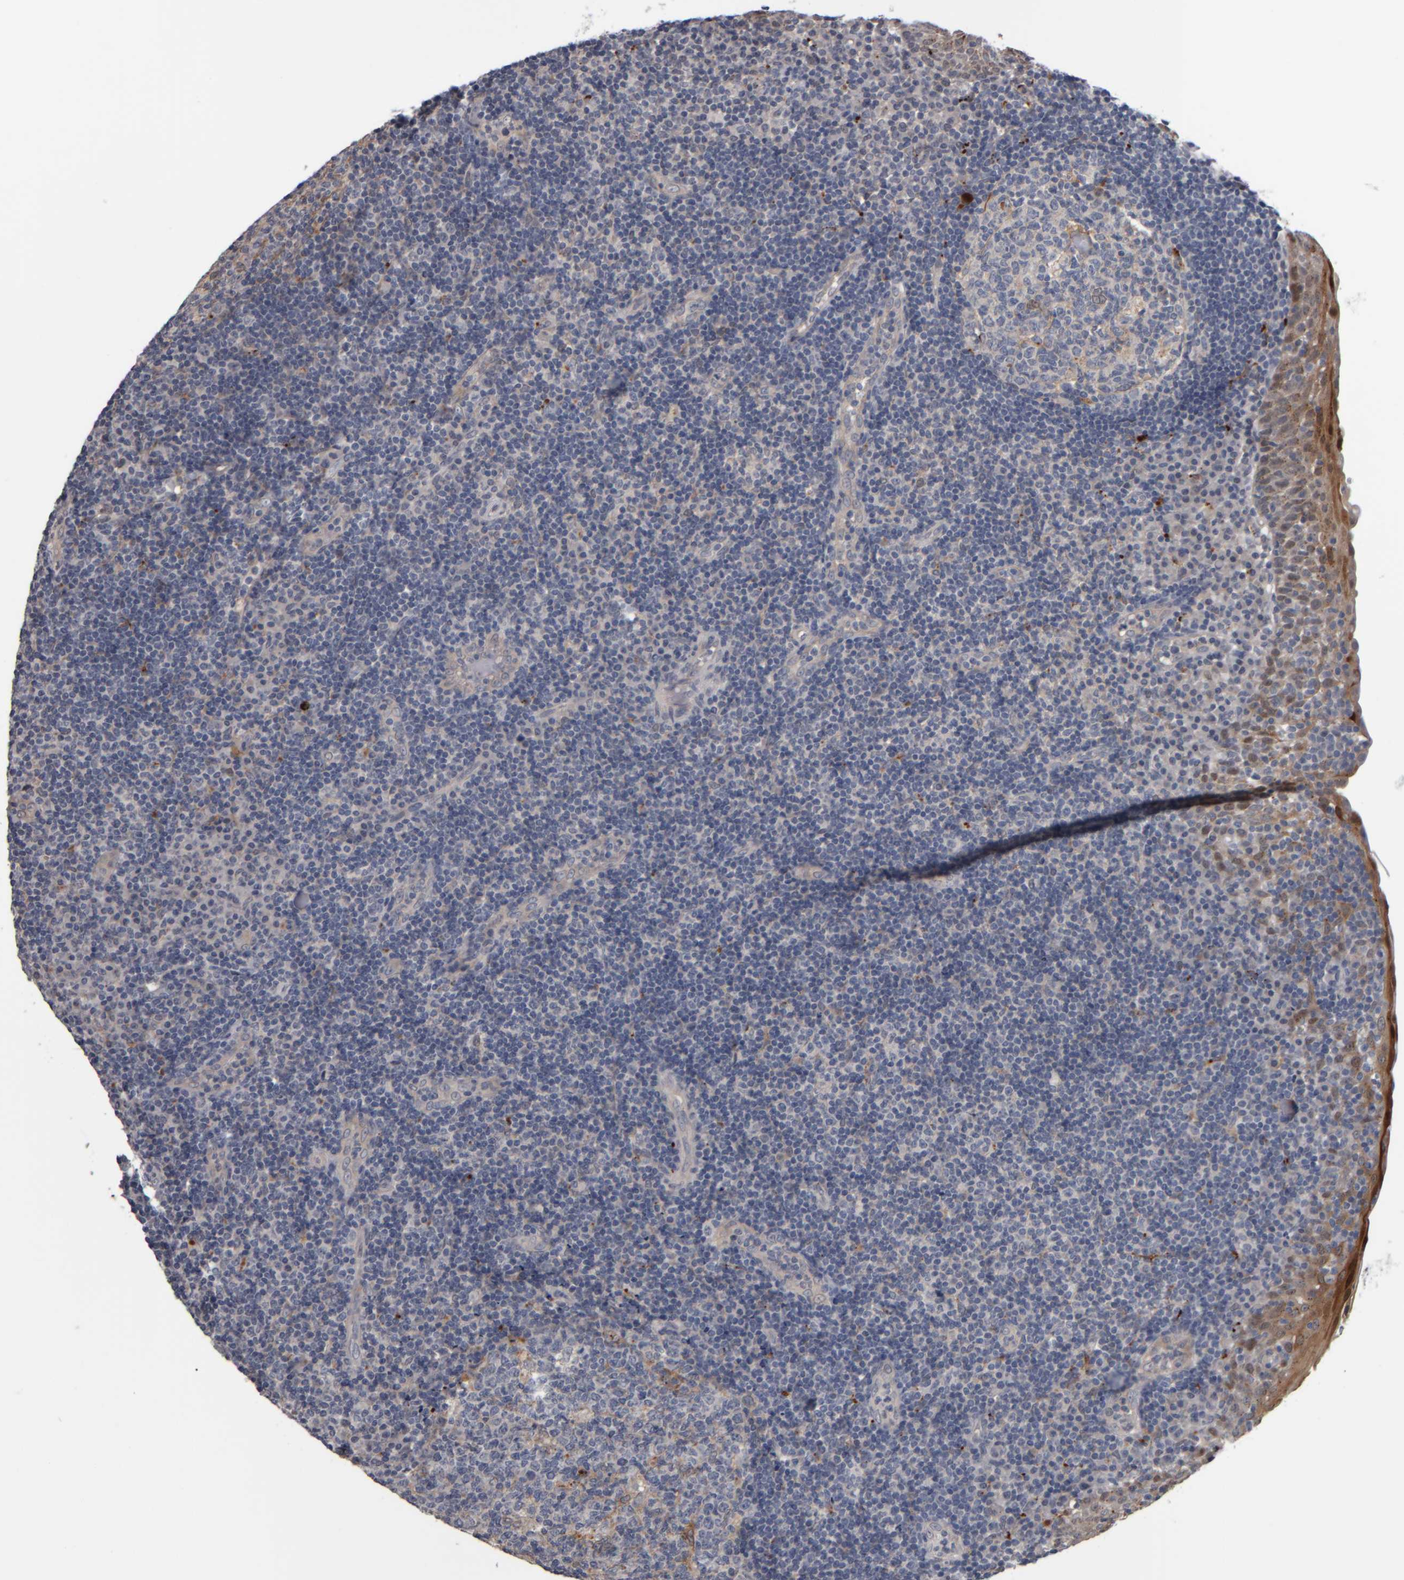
{"staining": {"intensity": "moderate", "quantity": "<25%", "location": "cytoplasmic/membranous"}, "tissue": "tonsil", "cell_type": "Germinal center cells", "image_type": "normal", "snomed": [{"axis": "morphology", "description": "Normal tissue, NOS"}, {"axis": "topography", "description": "Tonsil"}], "caption": "High-power microscopy captured an immunohistochemistry (IHC) photomicrograph of normal tonsil, revealing moderate cytoplasmic/membranous staining in about <25% of germinal center cells.", "gene": "COL14A1", "patient": {"sex": "female", "age": 40}}